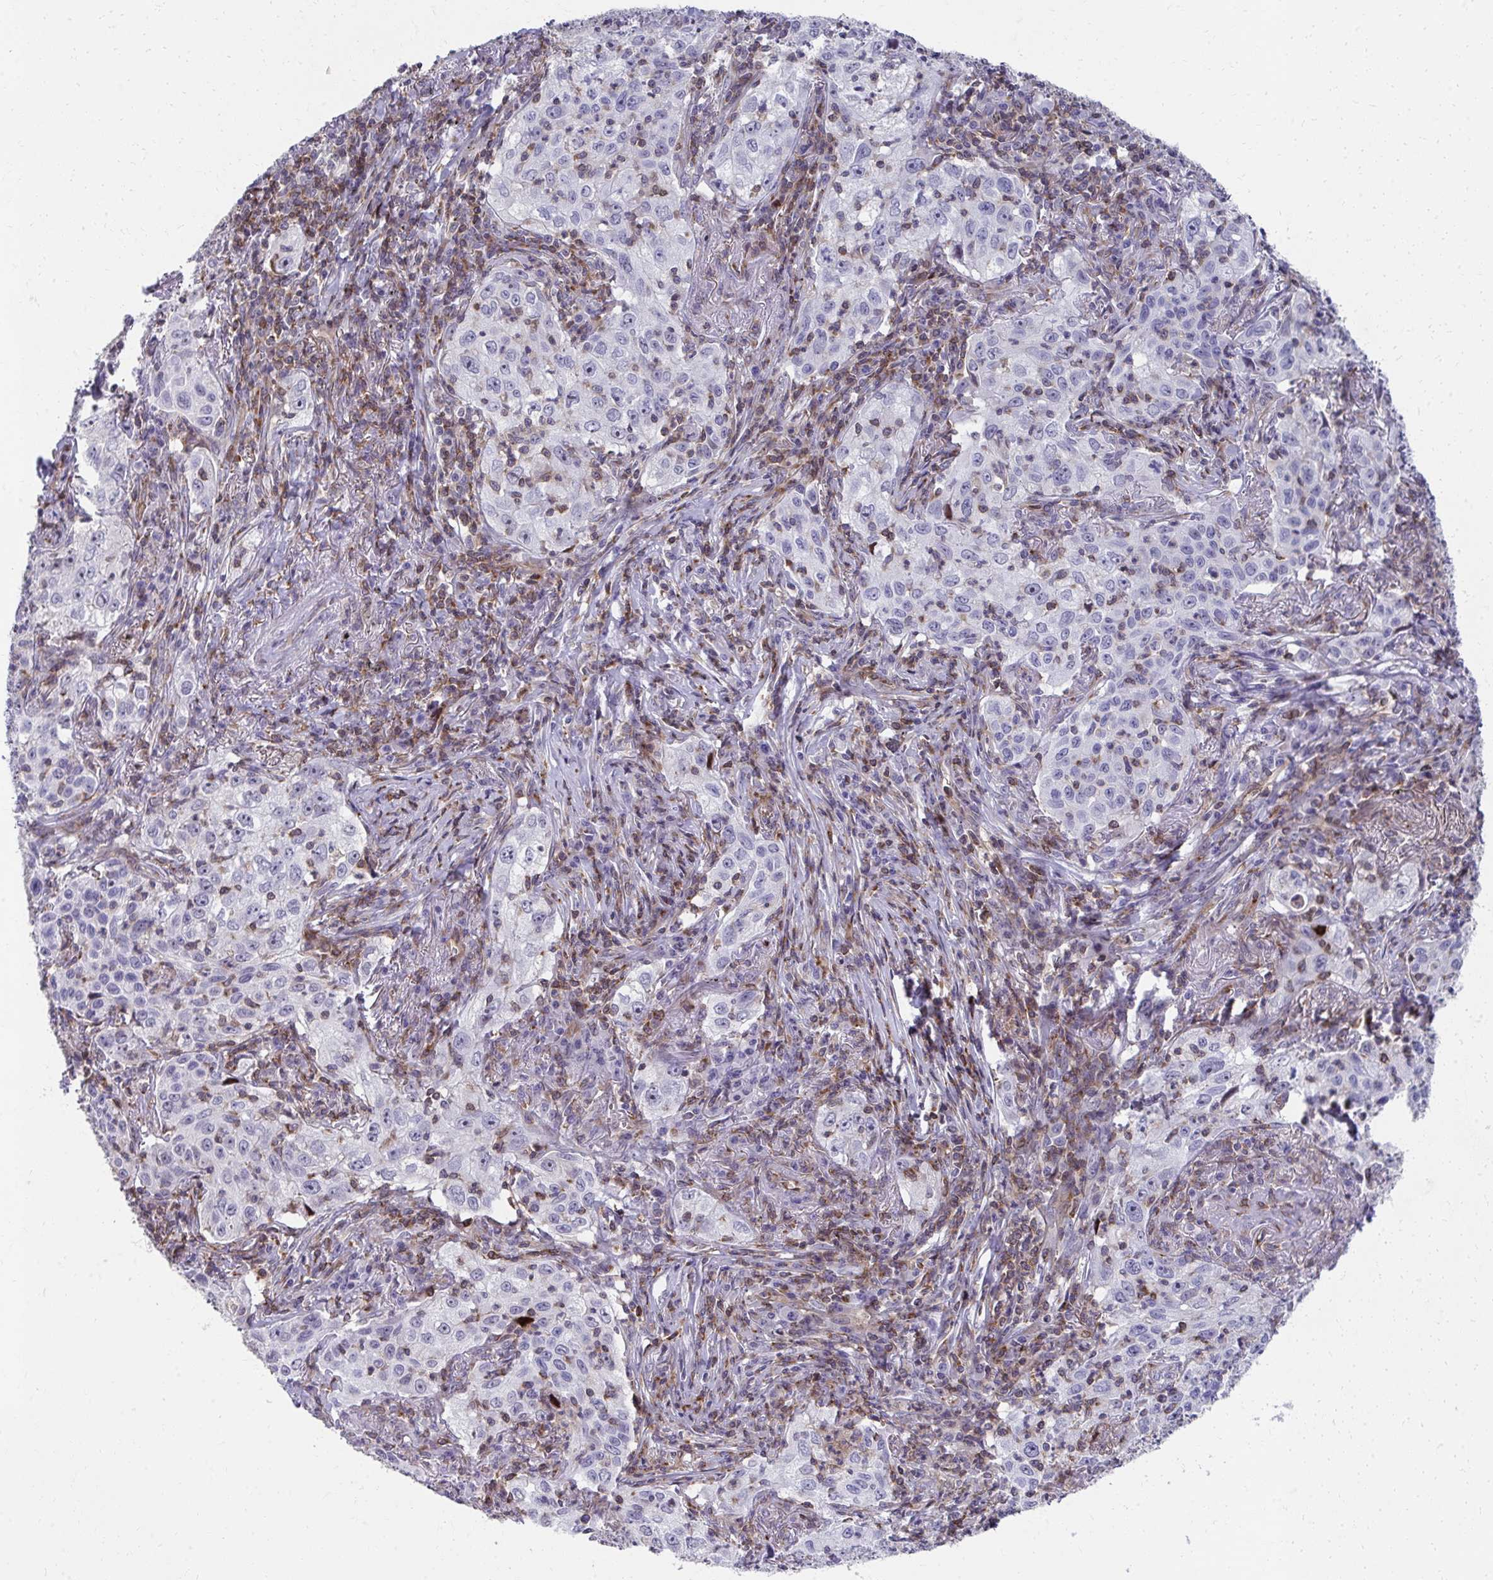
{"staining": {"intensity": "negative", "quantity": "none", "location": "none"}, "tissue": "lung cancer", "cell_type": "Tumor cells", "image_type": "cancer", "snomed": [{"axis": "morphology", "description": "Squamous cell carcinoma, NOS"}, {"axis": "topography", "description": "Lung"}], "caption": "Protein analysis of squamous cell carcinoma (lung) exhibits no significant positivity in tumor cells.", "gene": "FOXN3", "patient": {"sex": "male", "age": 71}}